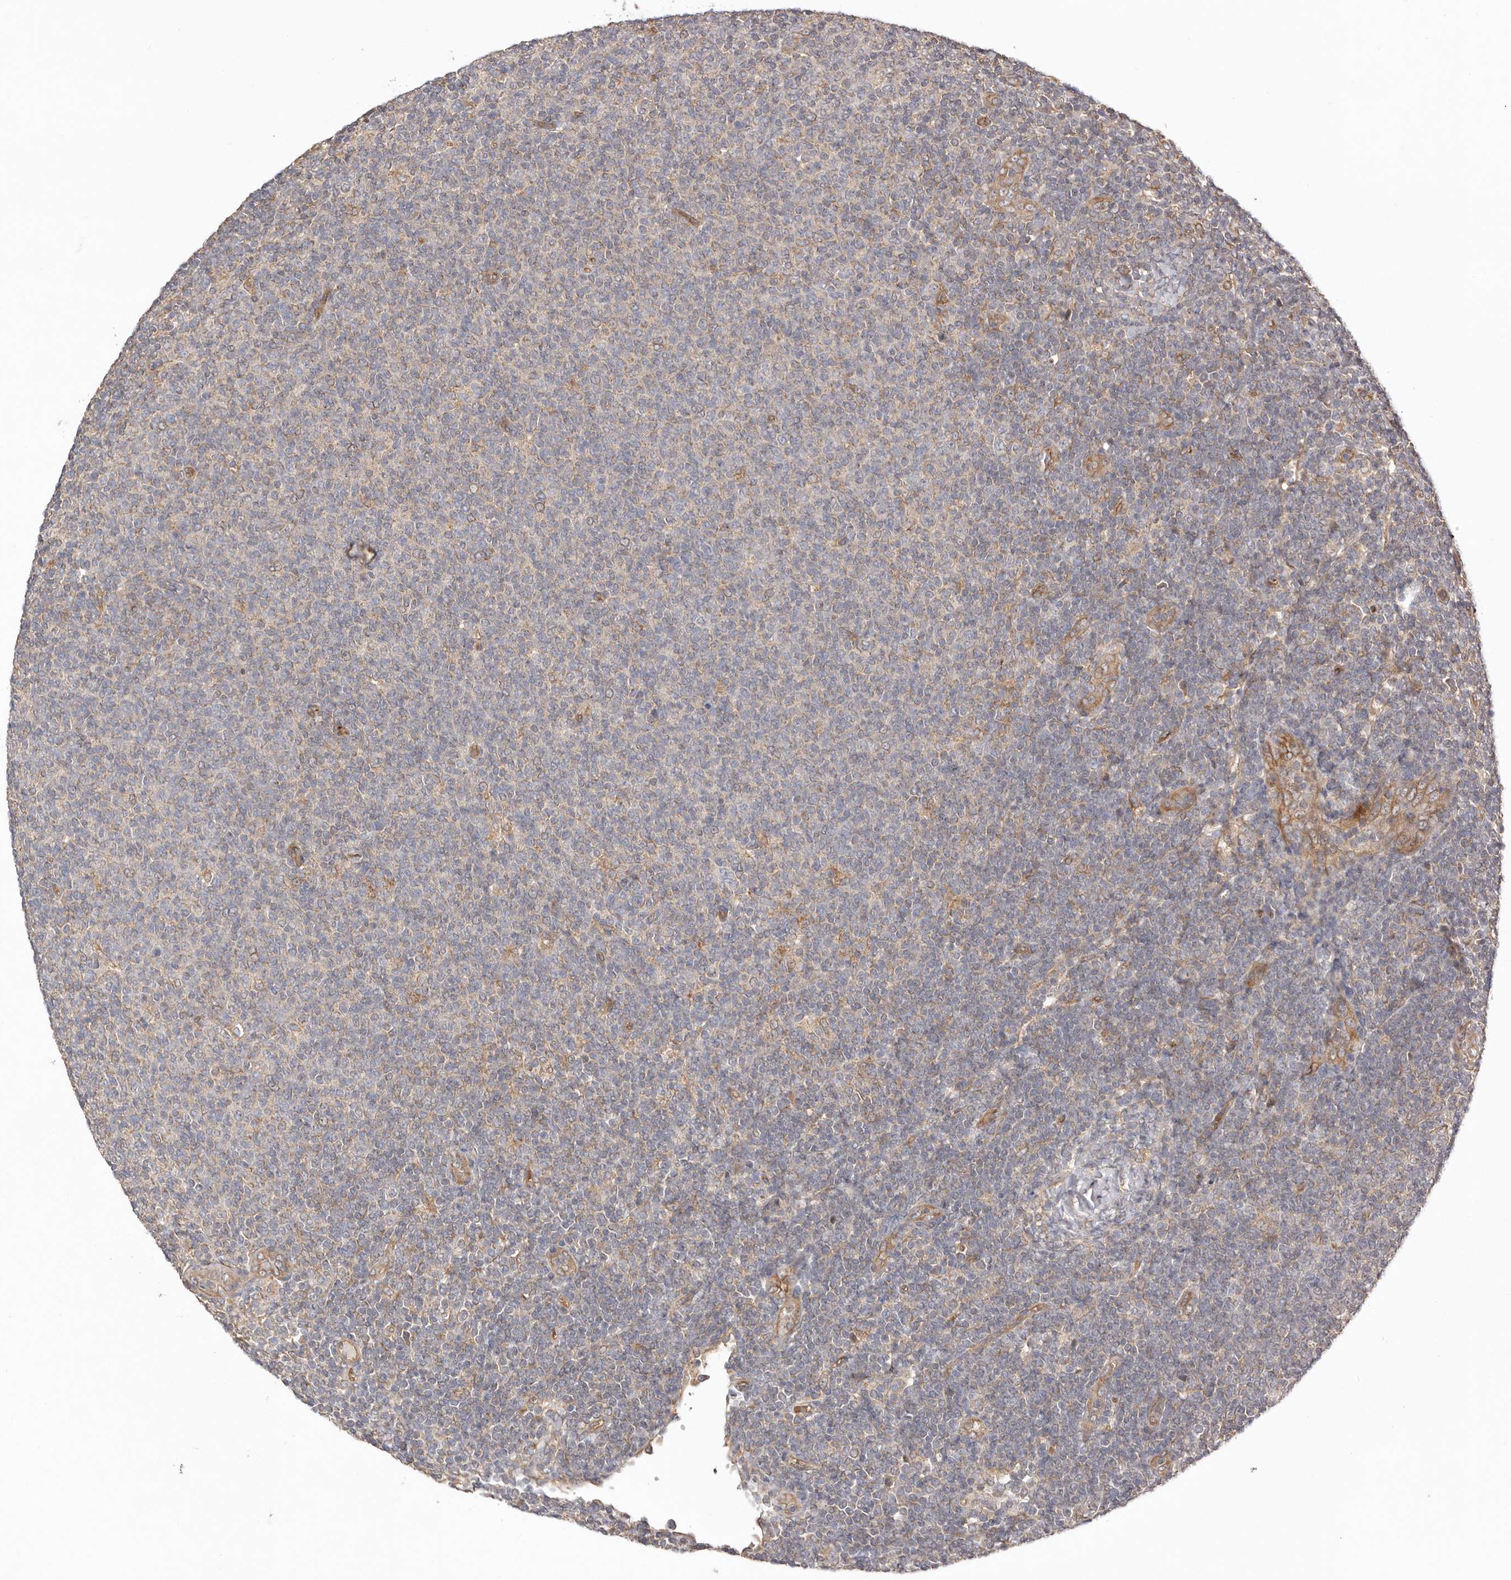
{"staining": {"intensity": "weak", "quantity": "<25%", "location": "cytoplasmic/membranous"}, "tissue": "lymphoma", "cell_type": "Tumor cells", "image_type": "cancer", "snomed": [{"axis": "morphology", "description": "Malignant lymphoma, non-Hodgkin's type, Low grade"}, {"axis": "topography", "description": "Lymph node"}], "caption": "Lymphoma was stained to show a protein in brown. There is no significant expression in tumor cells.", "gene": "UBR2", "patient": {"sex": "male", "age": 66}}